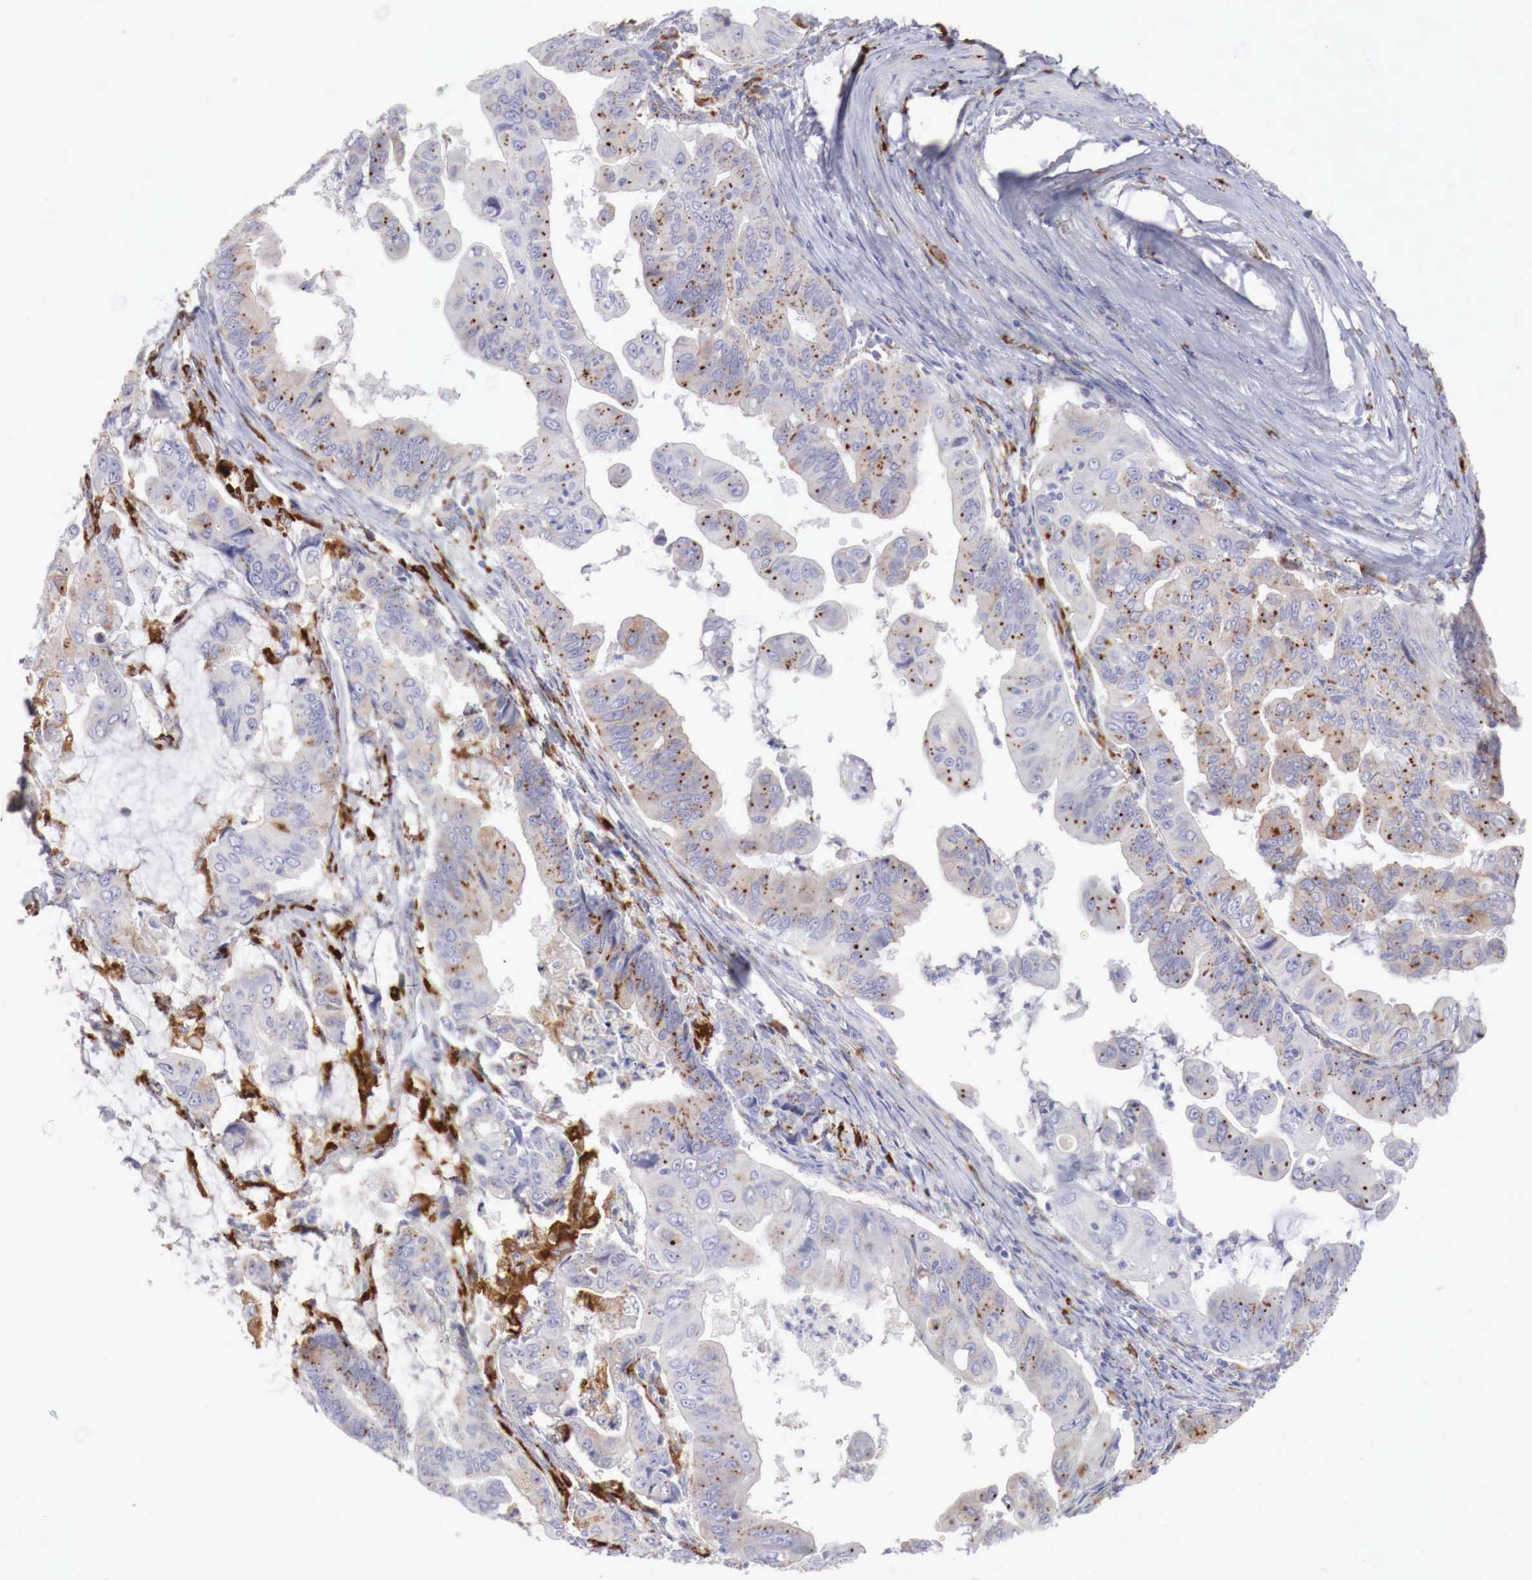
{"staining": {"intensity": "moderate", "quantity": "25%-75%", "location": "cytoplasmic/membranous"}, "tissue": "stomach cancer", "cell_type": "Tumor cells", "image_type": "cancer", "snomed": [{"axis": "morphology", "description": "Adenocarcinoma, NOS"}, {"axis": "topography", "description": "Stomach, upper"}], "caption": "The photomicrograph shows staining of stomach cancer, revealing moderate cytoplasmic/membranous protein positivity (brown color) within tumor cells.", "gene": "GLA", "patient": {"sex": "male", "age": 80}}